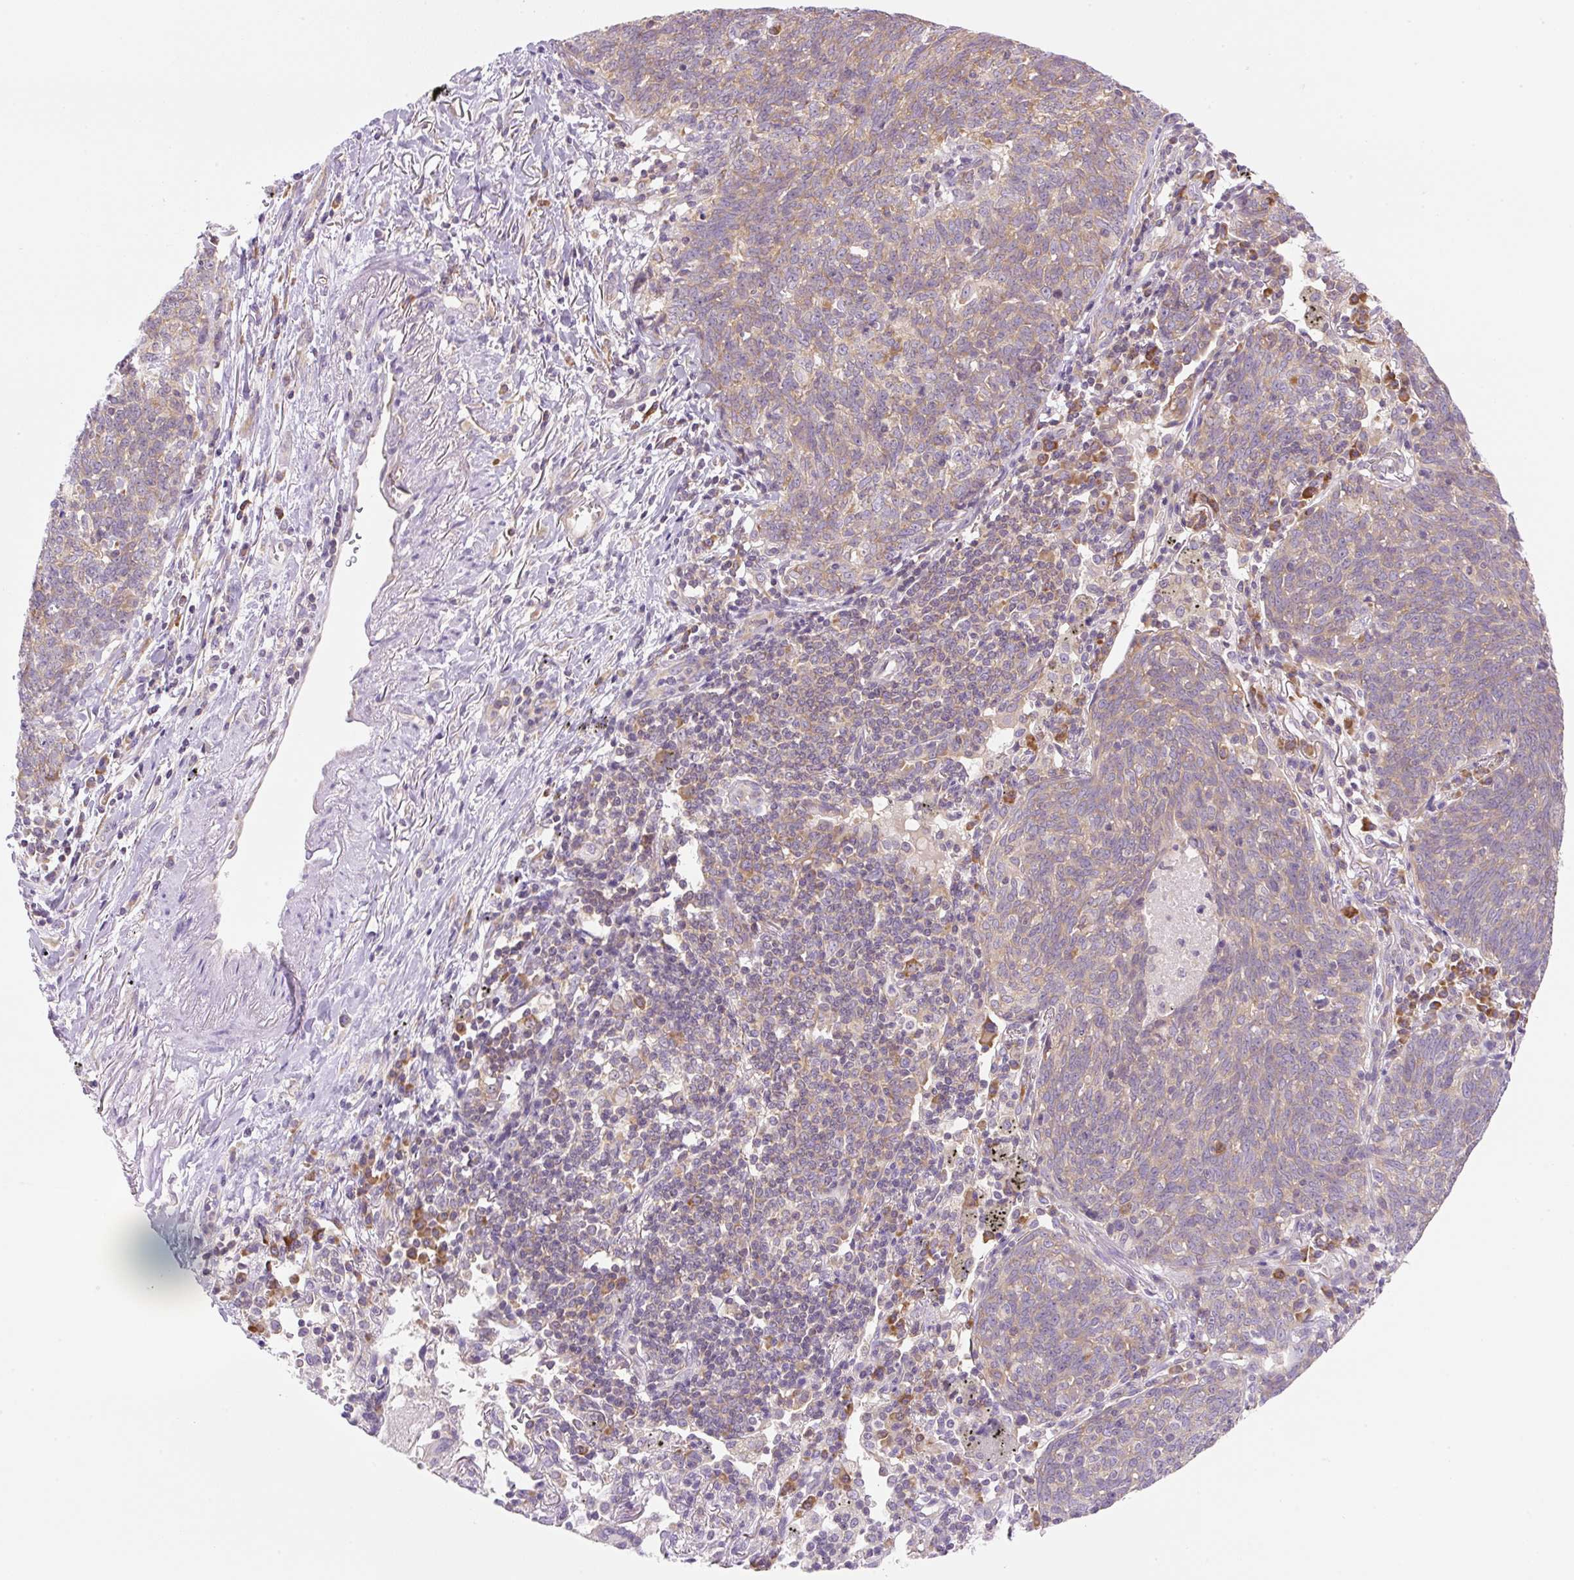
{"staining": {"intensity": "weak", "quantity": ">75%", "location": "cytoplasmic/membranous"}, "tissue": "lung cancer", "cell_type": "Tumor cells", "image_type": "cancer", "snomed": [{"axis": "morphology", "description": "Squamous cell carcinoma, NOS"}, {"axis": "topography", "description": "Lung"}], "caption": "Immunohistochemistry (IHC) micrograph of squamous cell carcinoma (lung) stained for a protein (brown), which exhibits low levels of weak cytoplasmic/membranous expression in approximately >75% of tumor cells.", "gene": "RPL18A", "patient": {"sex": "female", "age": 72}}